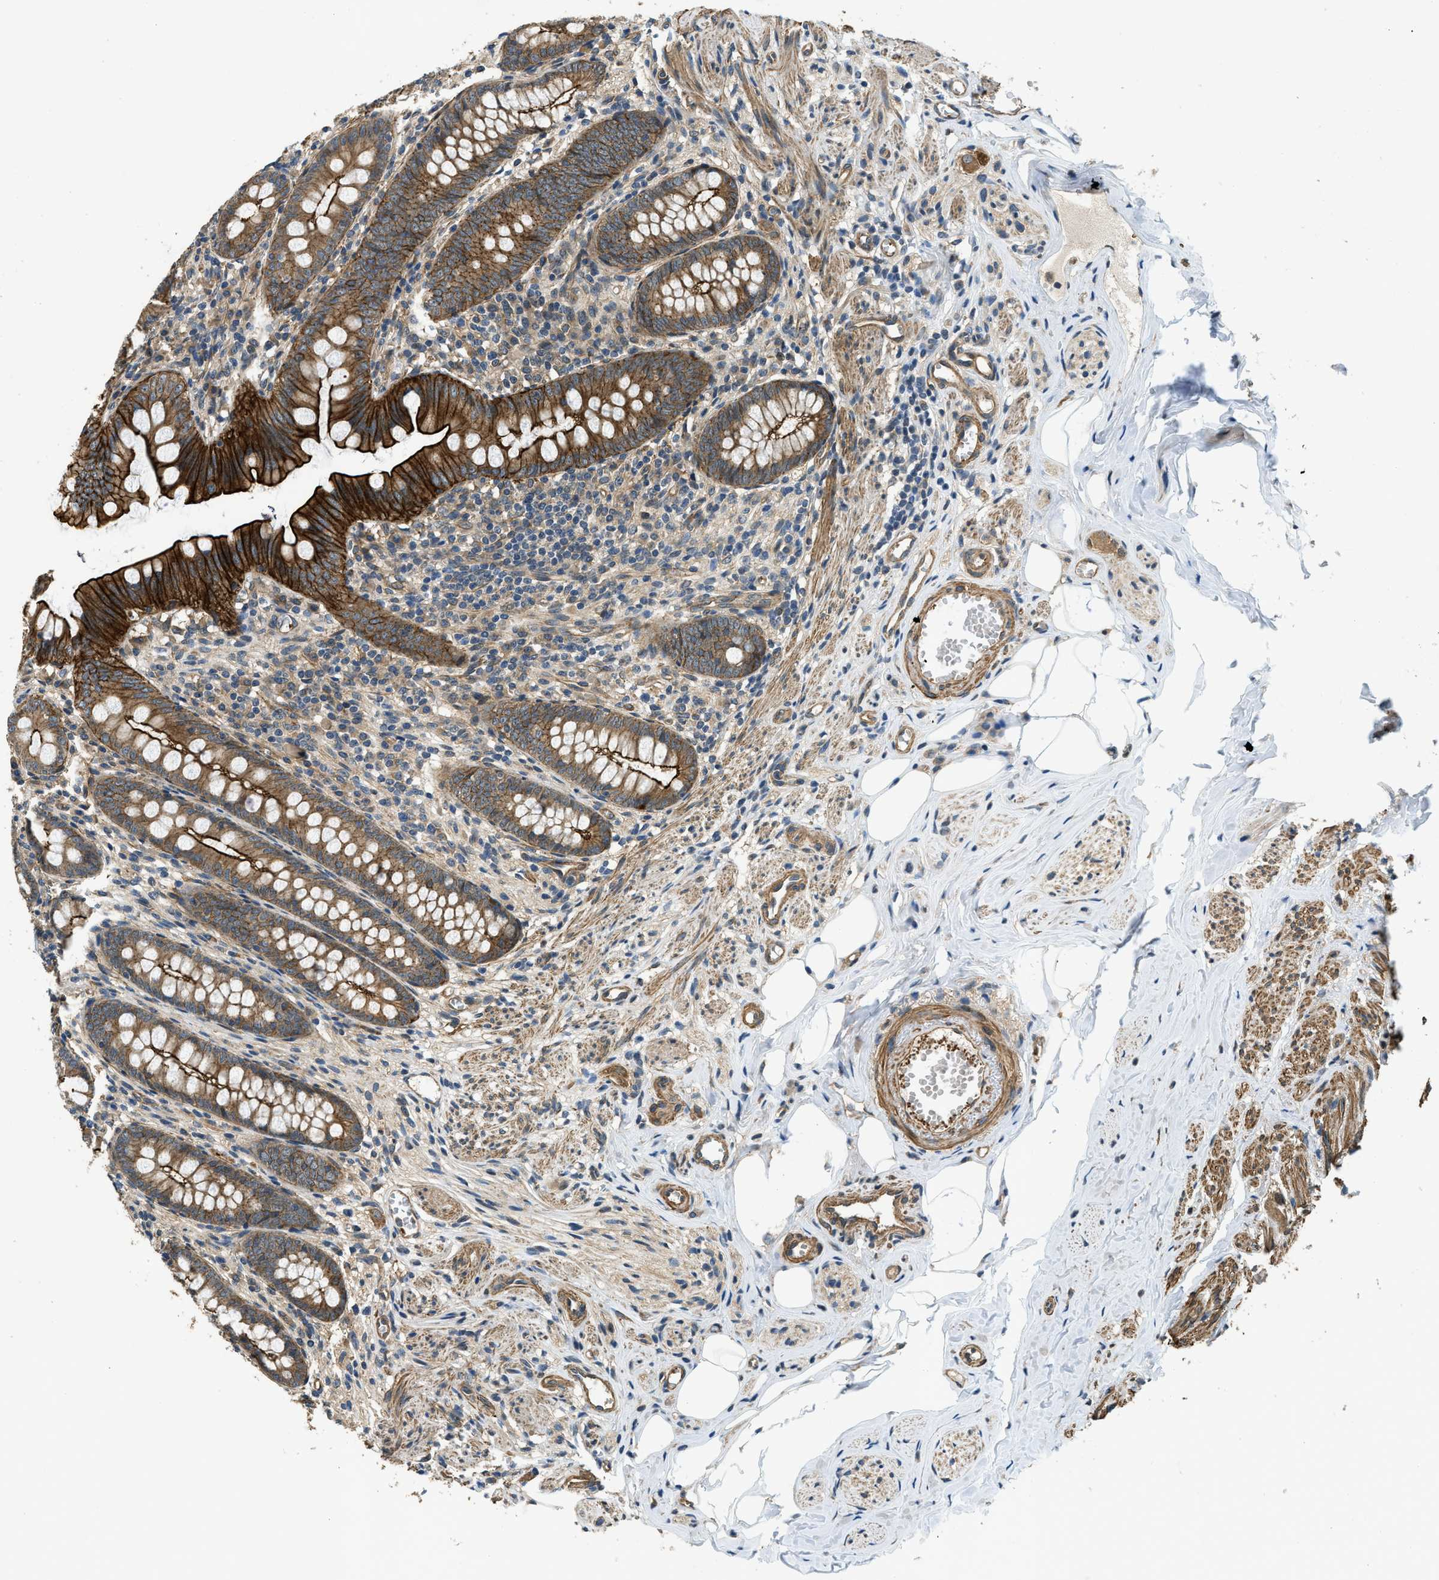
{"staining": {"intensity": "strong", "quantity": ">75%", "location": "cytoplasmic/membranous"}, "tissue": "appendix", "cell_type": "Glandular cells", "image_type": "normal", "snomed": [{"axis": "morphology", "description": "Normal tissue, NOS"}, {"axis": "topography", "description": "Appendix"}], "caption": "This is a histology image of IHC staining of normal appendix, which shows strong staining in the cytoplasmic/membranous of glandular cells.", "gene": "CGN", "patient": {"sex": "female", "age": 77}}